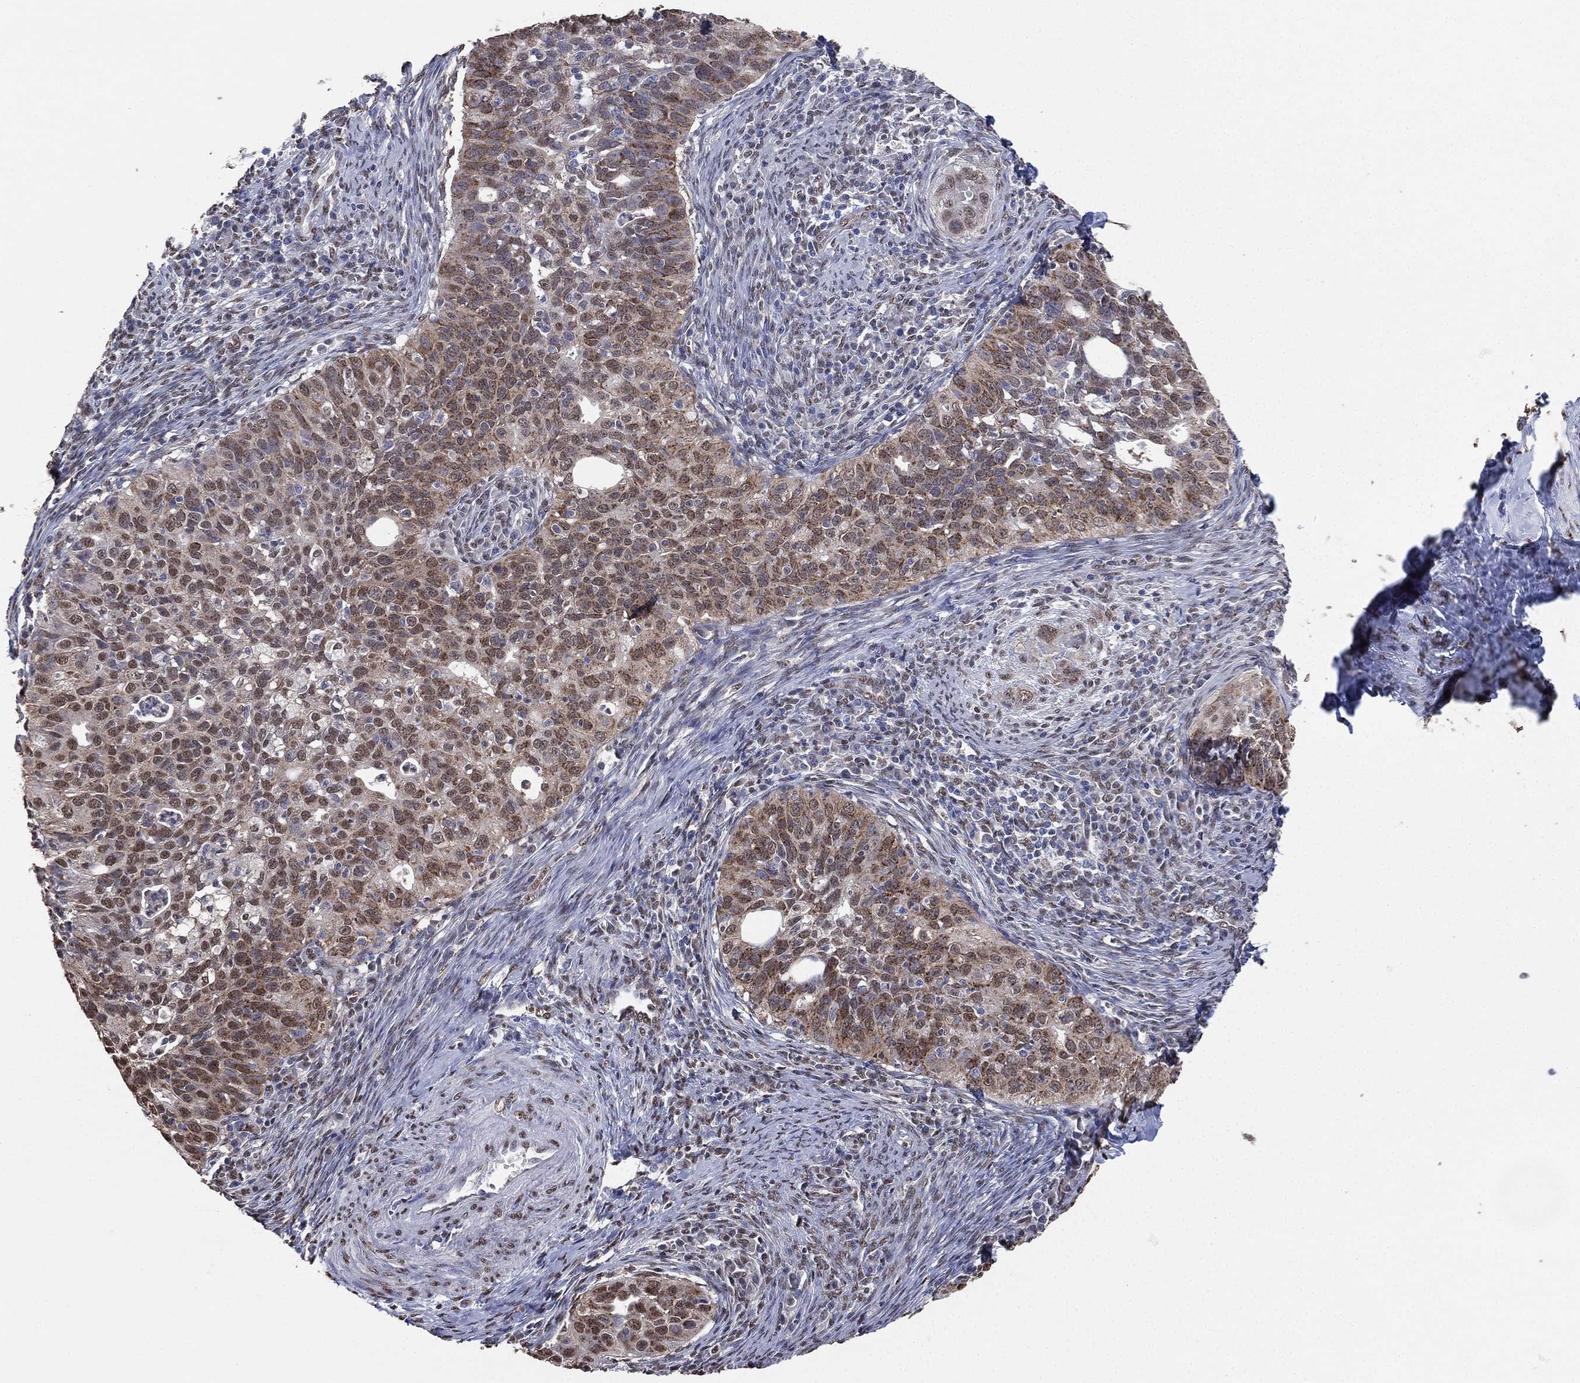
{"staining": {"intensity": "moderate", "quantity": "<25%", "location": "cytoplasmic/membranous,nuclear"}, "tissue": "cervical cancer", "cell_type": "Tumor cells", "image_type": "cancer", "snomed": [{"axis": "morphology", "description": "Squamous cell carcinoma, NOS"}, {"axis": "topography", "description": "Cervix"}], "caption": "Tumor cells reveal moderate cytoplasmic/membranous and nuclear staining in about <25% of cells in cervical squamous cell carcinoma.", "gene": "ALDH7A1", "patient": {"sex": "female", "age": 26}}